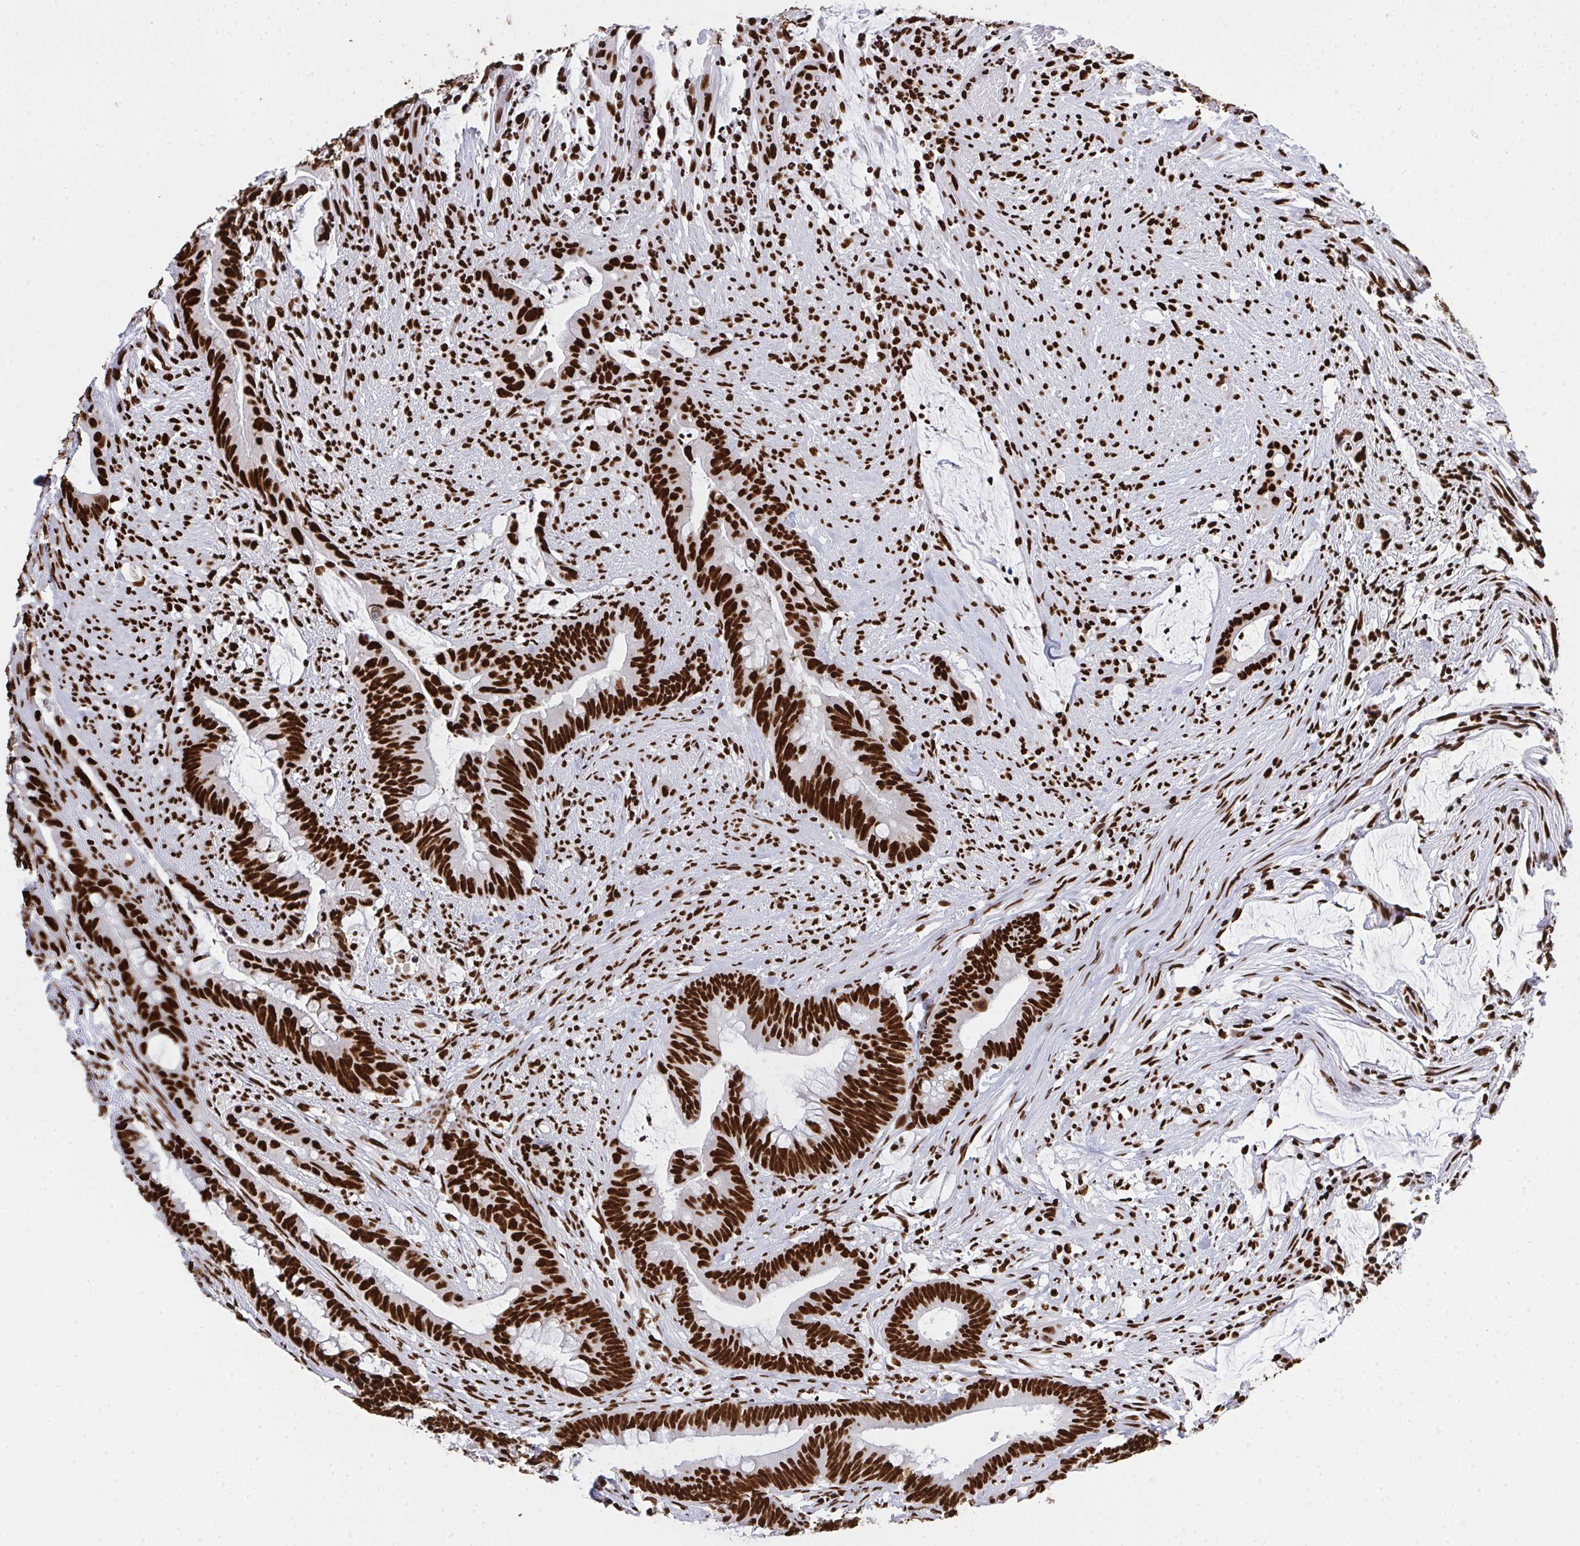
{"staining": {"intensity": "strong", "quantity": ">75%", "location": "nuclear"}, "tissue": "colorectal cancer", "cell_type": "Tumor cells", "image_type": "cancer", "snomed": [{"axis": "morphology", "description": "Adenocarcinoma, NOS"}, {"axis": "topography", "description": "Colon"}], "caption": "Immunohistochemical staining of colorectal cancer (adenocarcinoma) shows high levels of strong nuclear expression in about >75% of tumor cells.", "gene": "HNRNPL", "patient": {"sex": "male", "age": 62}}